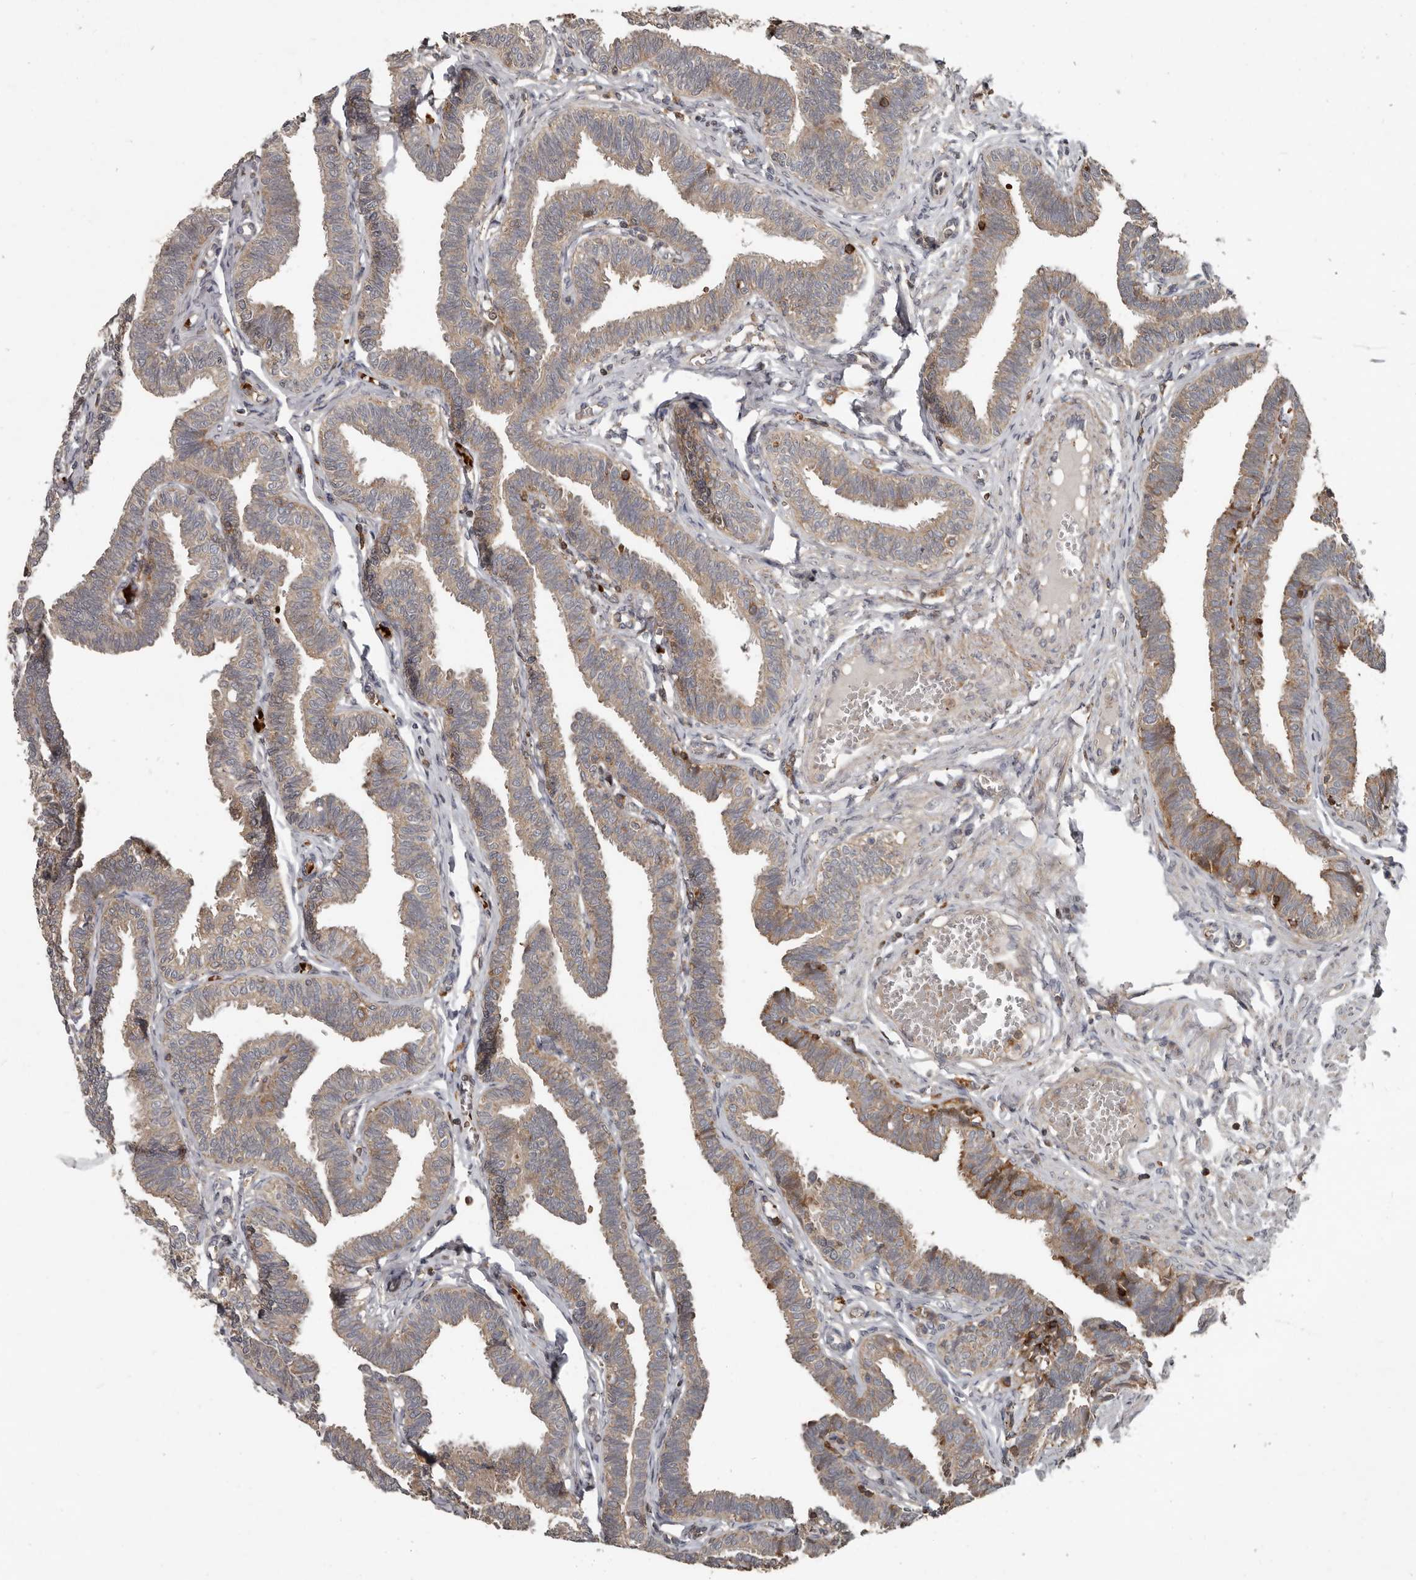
{"staining": {"intensity": "moderate", "quantity": ">75%", "location": "cytoplasmic/membranous"}, "tissue": "fallopian tube", "cell_type": "Glandular cells", "image_type": "normal", "snomed": [{"axis": "morphology", "description": "Normal tissue, NOS"}, {"axis": "topography", "description": "Fallopian tube"}, {"axis": "topography", "description": "Ovary"}], "caption": "Immunohistochemical staining of unremarkable human fallopian tube shows >75% levels of moderate cytoplasmic/membranous protein staining in approximately >75% of glandular cells. The protein of interest is stained brown, and the nuclei are stained in blue (DAB (3,3'-diaminobenzidine) IHC with brightfield microscopy, high magnification).", "gene": "FBXO31", "patient": {"sex": "female", "age": 23}}